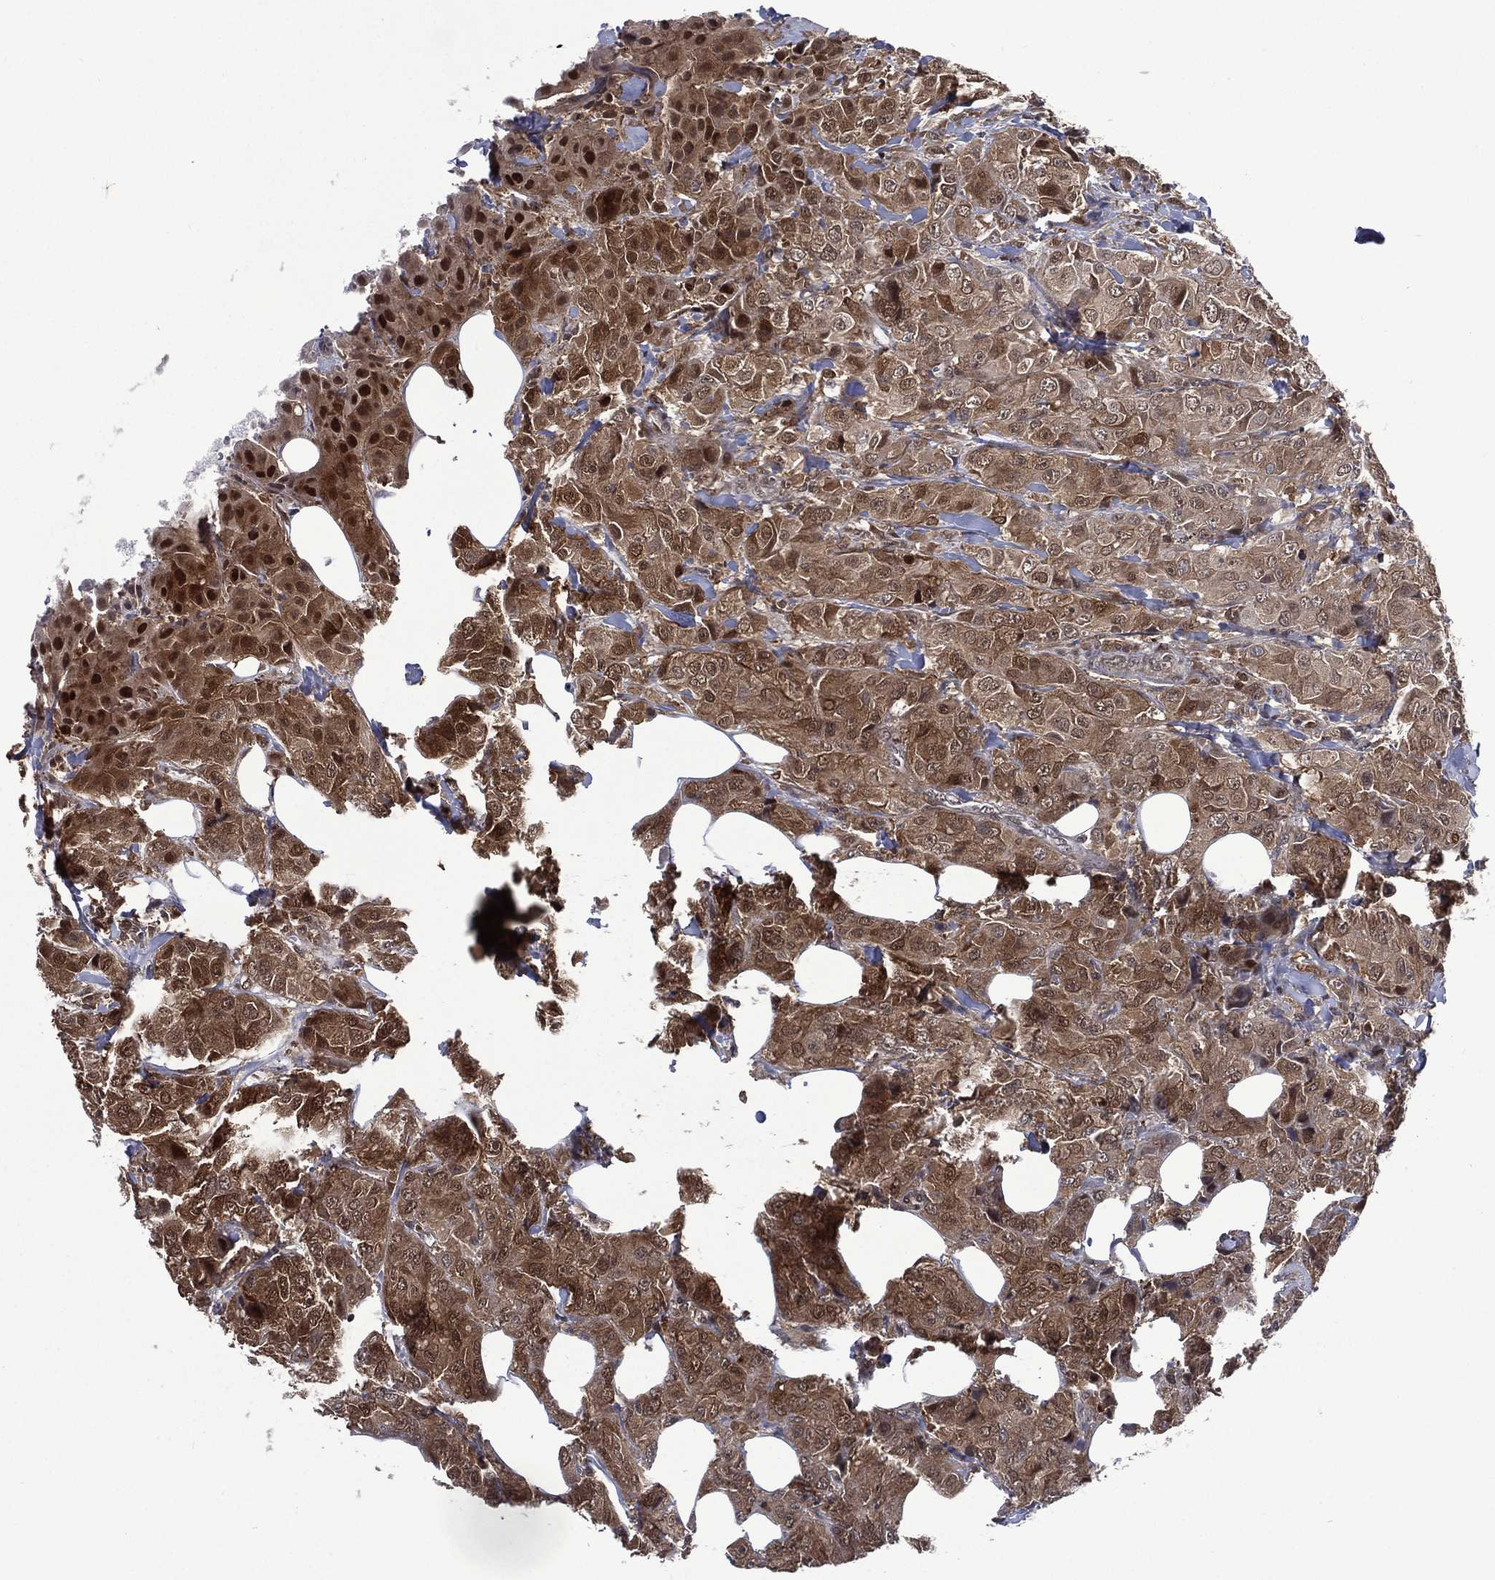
{"staining": {"intensity": "strong", "quantity": "<25%", "location": "cytoplasmic/membranous,nuclear"}, "tissue": "breast cancer", "cell_type": "Tumor cells", "image_type": "cancer", "snomed": [{"axis": "morphology", "description": "Duct carcinoma"}, {"axis": "topography", "description": "Breast"}], "caption": "A micrograph showing strong cytoplasmic/membranous and nuclear expression in approximately <25% of tumor cells in breast invasive ductal carcinoma, as visualized by brown immunohistochemical staining.", "gene": "MTAP", "patient": {"sex": "female", "age": 43}}